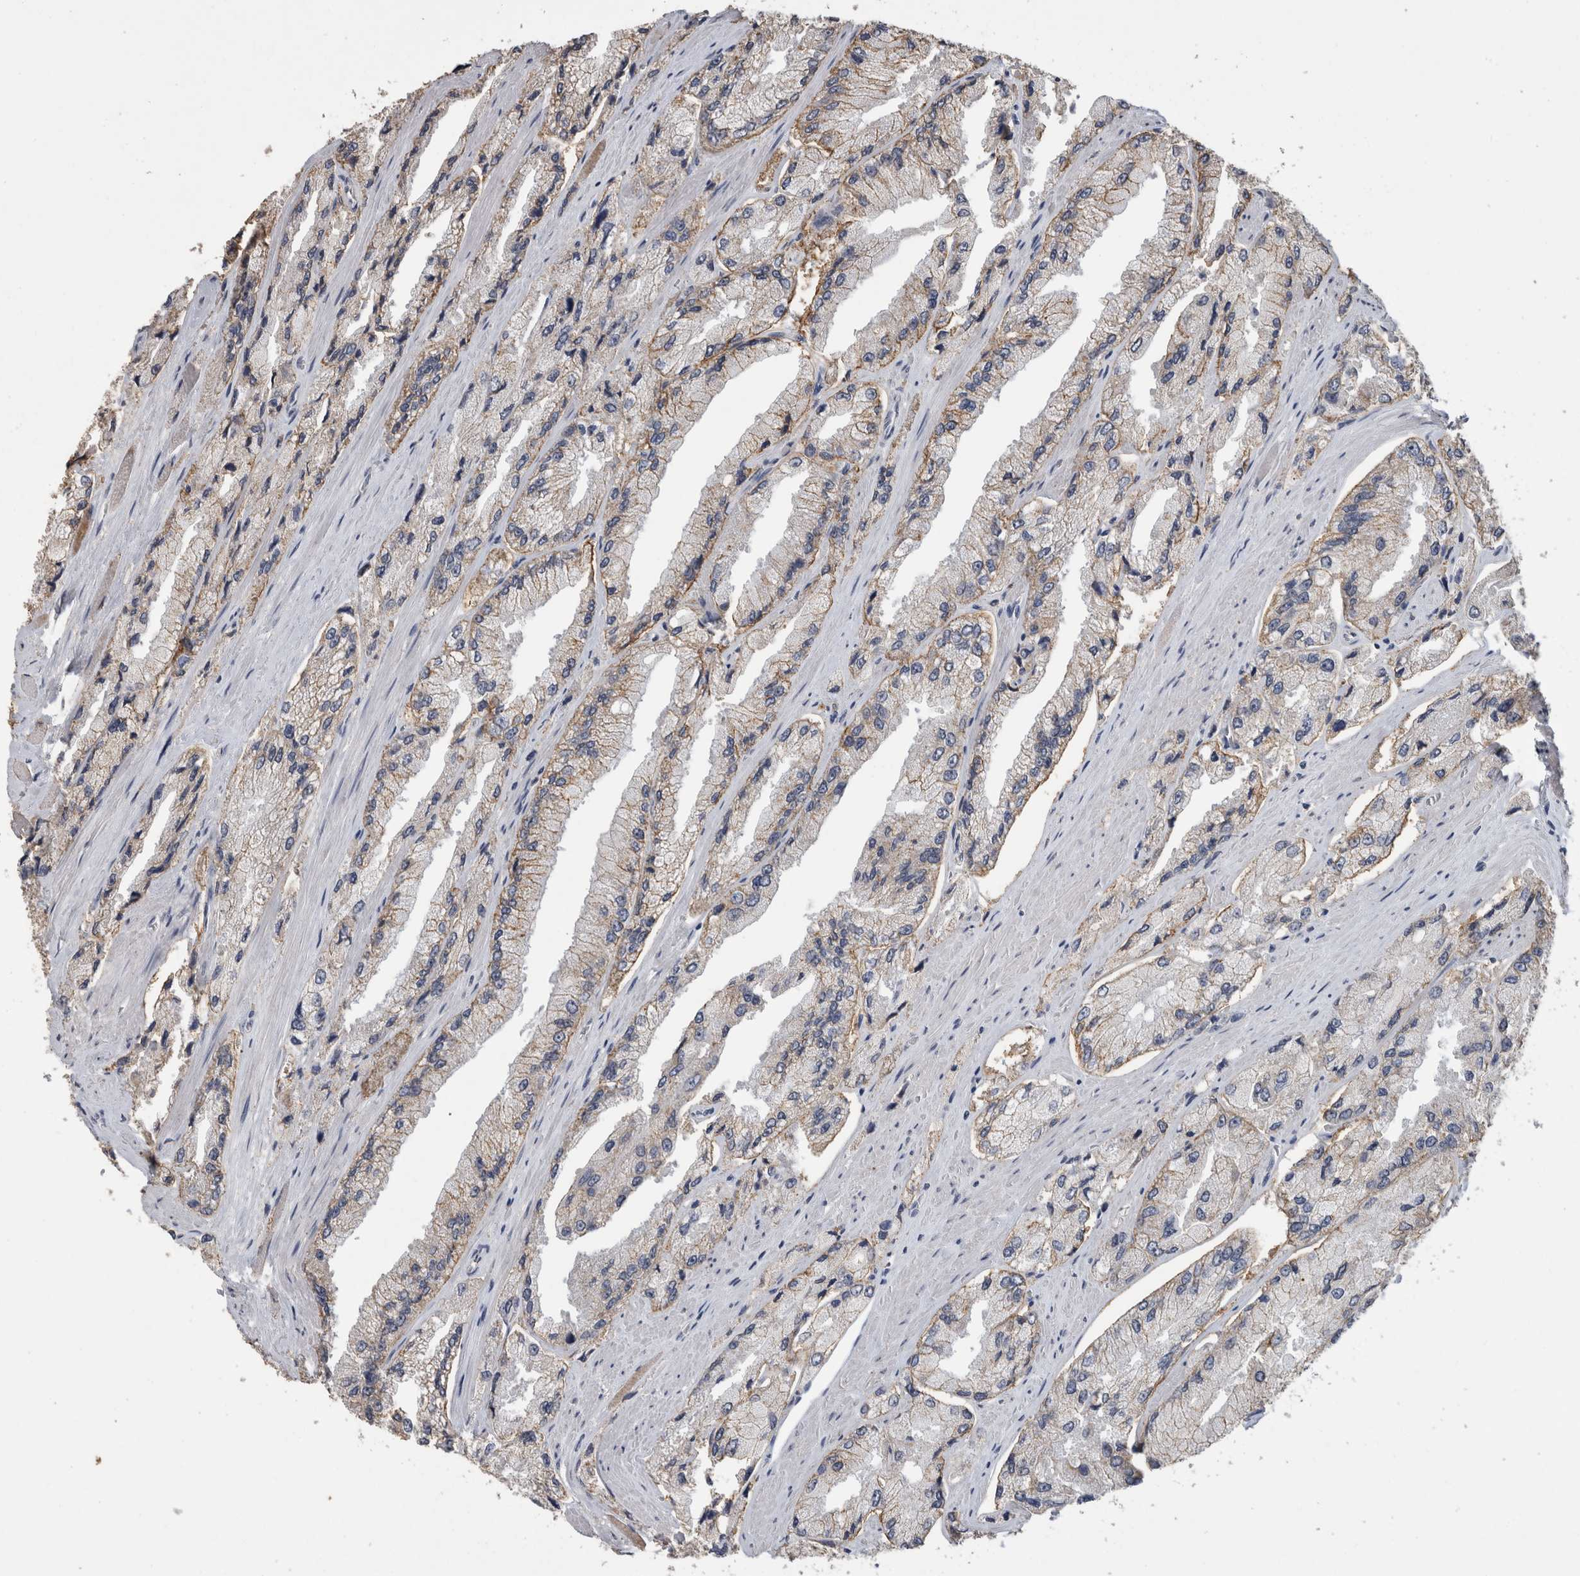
{"staining": {"intensity": "negative", "quantity": "none", "location": "none"}, "tissue": "prostate cancer", "cell_type": "Tumor cells", "image_type": "cancer", "snomed": [{"axis": "morphology", "description": "Adenocarcinoma, High grade"}, {"axis": "topography", "description": "Prostate"}], "caption": "The photomicrograph reveals no staining of tumor cells in adenocarcinoma (high-grade) (prostate). Nuclei are stained in blue.", "gene": "CNTFR", "patient": {"sex": "male", "age": 58}}